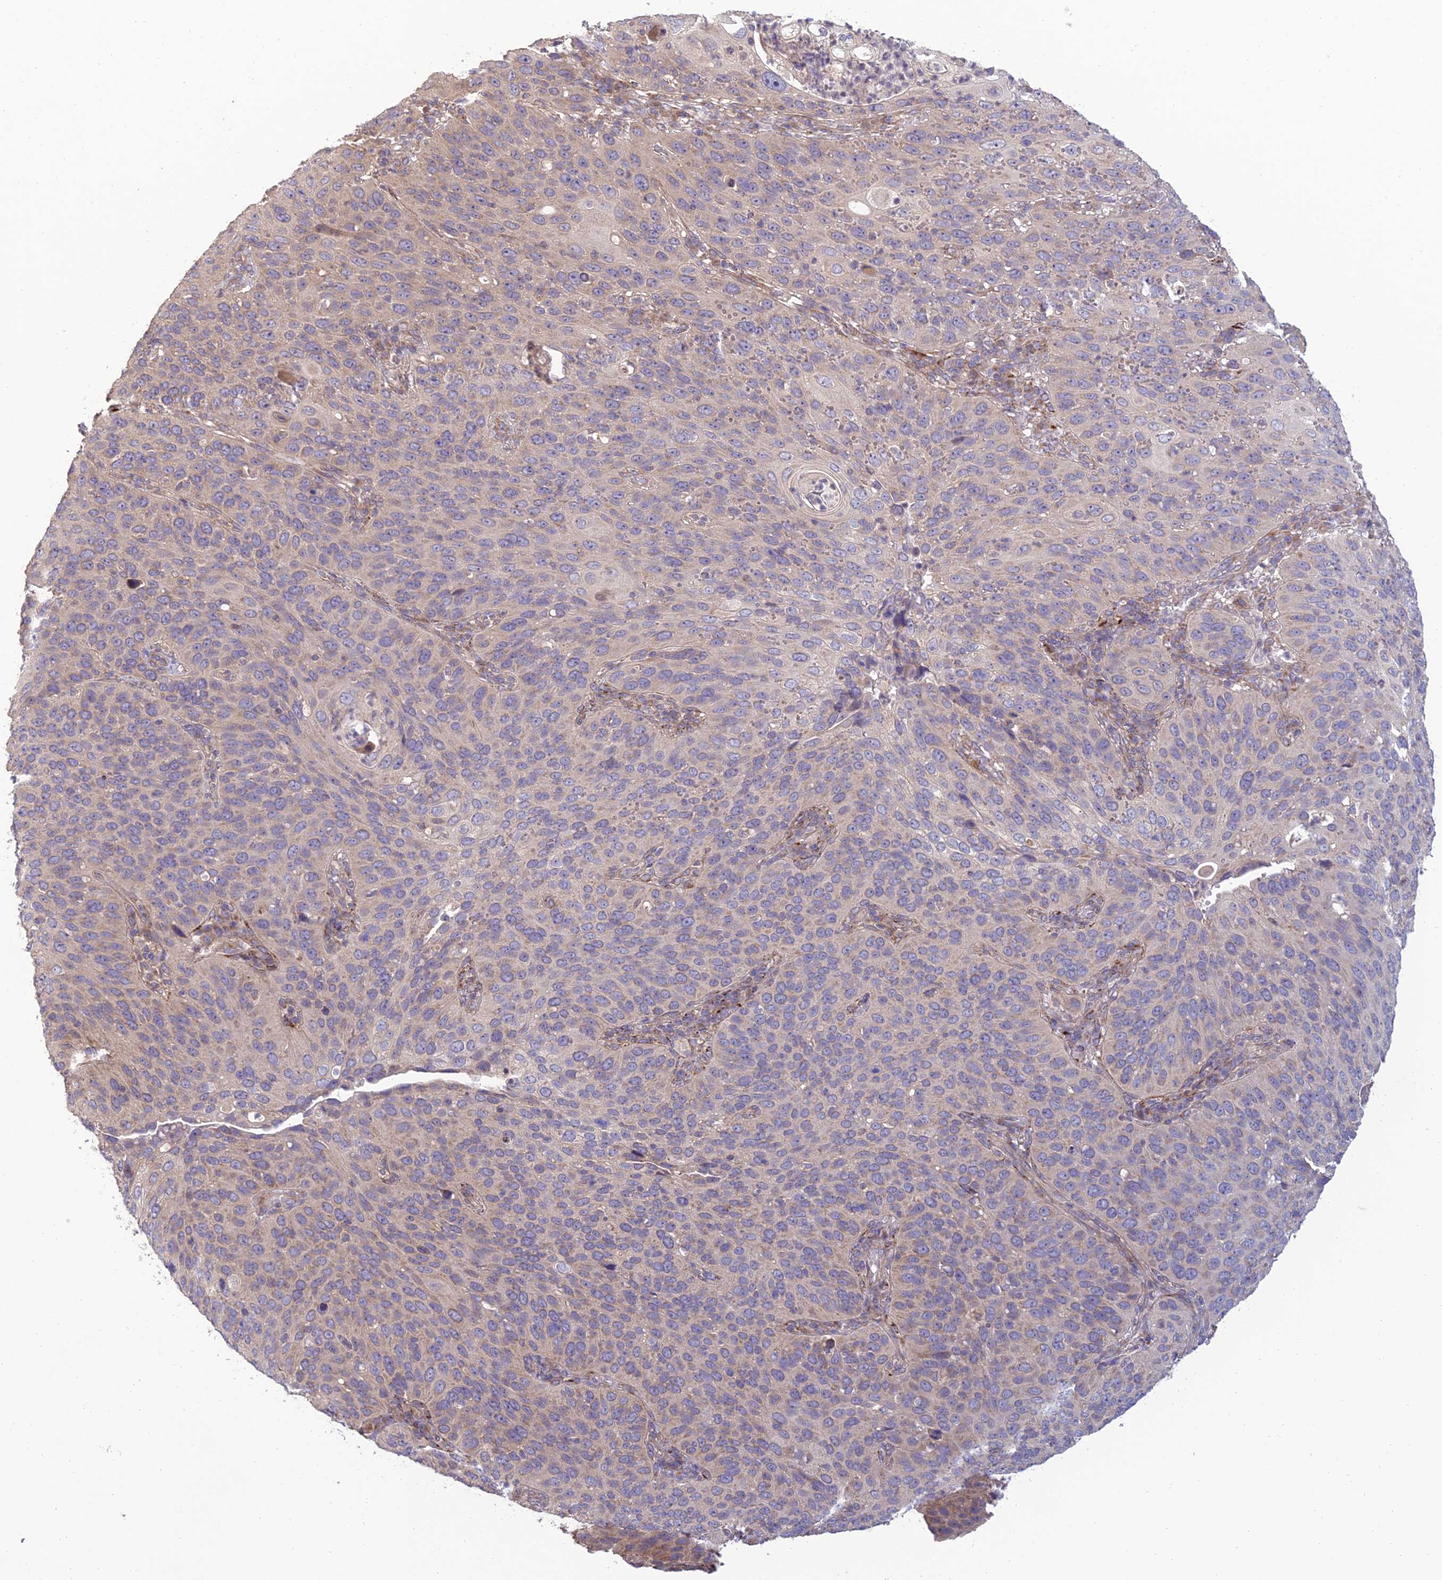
{"staining": {"intensity": "weak", "quantity": "25%-75%", "location": "cytoplasmic/membranous"}, "tissue": "cervical cancer", "cell_type": "Tumor cells", "image_type": "cancer", "snomed": [{"axis": "morphology", "description": "Squamous cell carcinoma, NOS"}, {"axis": "topography", "description": "Cervix"}], "caption": "IHC image of cervical squamous cell carcinoma stained for a protein (brown), which shows low levels of weak cytoplasmic/membranous positivity in about 25%-75% of tumor cells.", "gene": "C3orf20", "patient": {"sex": "female", "age": 36}}